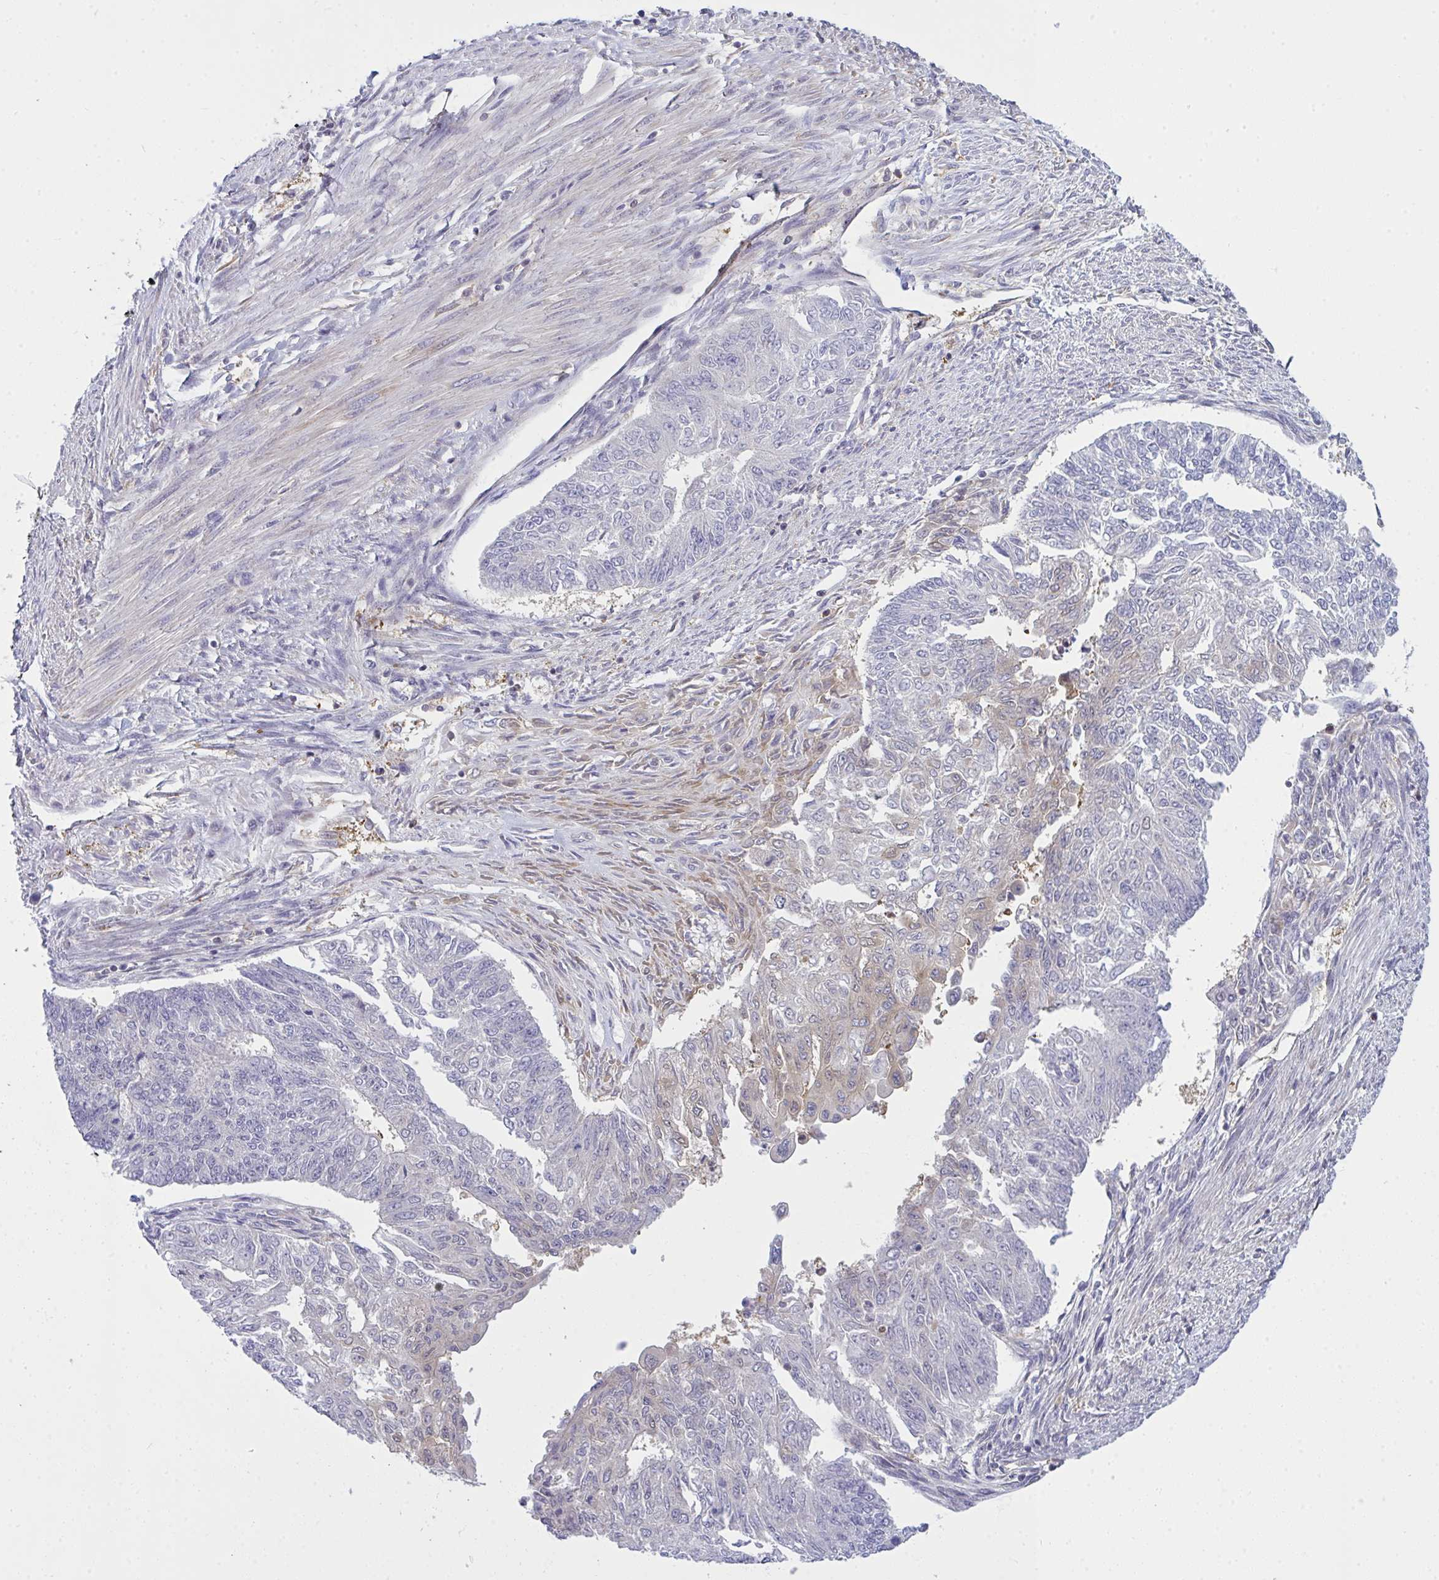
{"staining": {"intensity": "weak", "quantity": "<25%", "location": "cytoplasmic/membranous"}, "tissue": "endometrial cancer", "cell_type": "Tumor cells", "image_type": "cancer", "snomed": [{"axis": "morphology", "description": "Adenocarcinoma, NOS"}, {"axis": "topography", "description": "Endometrium"}], "caption": "Immunohistochemistry (IHC) photomicrograph of neoplastic tissue: adenocarcinoma (endometrial) stained with DAB exhibits no significant protein expression in tumor cells.", "gene": "SLC30A6", "patient": {"sex": "female", "age": 32}}